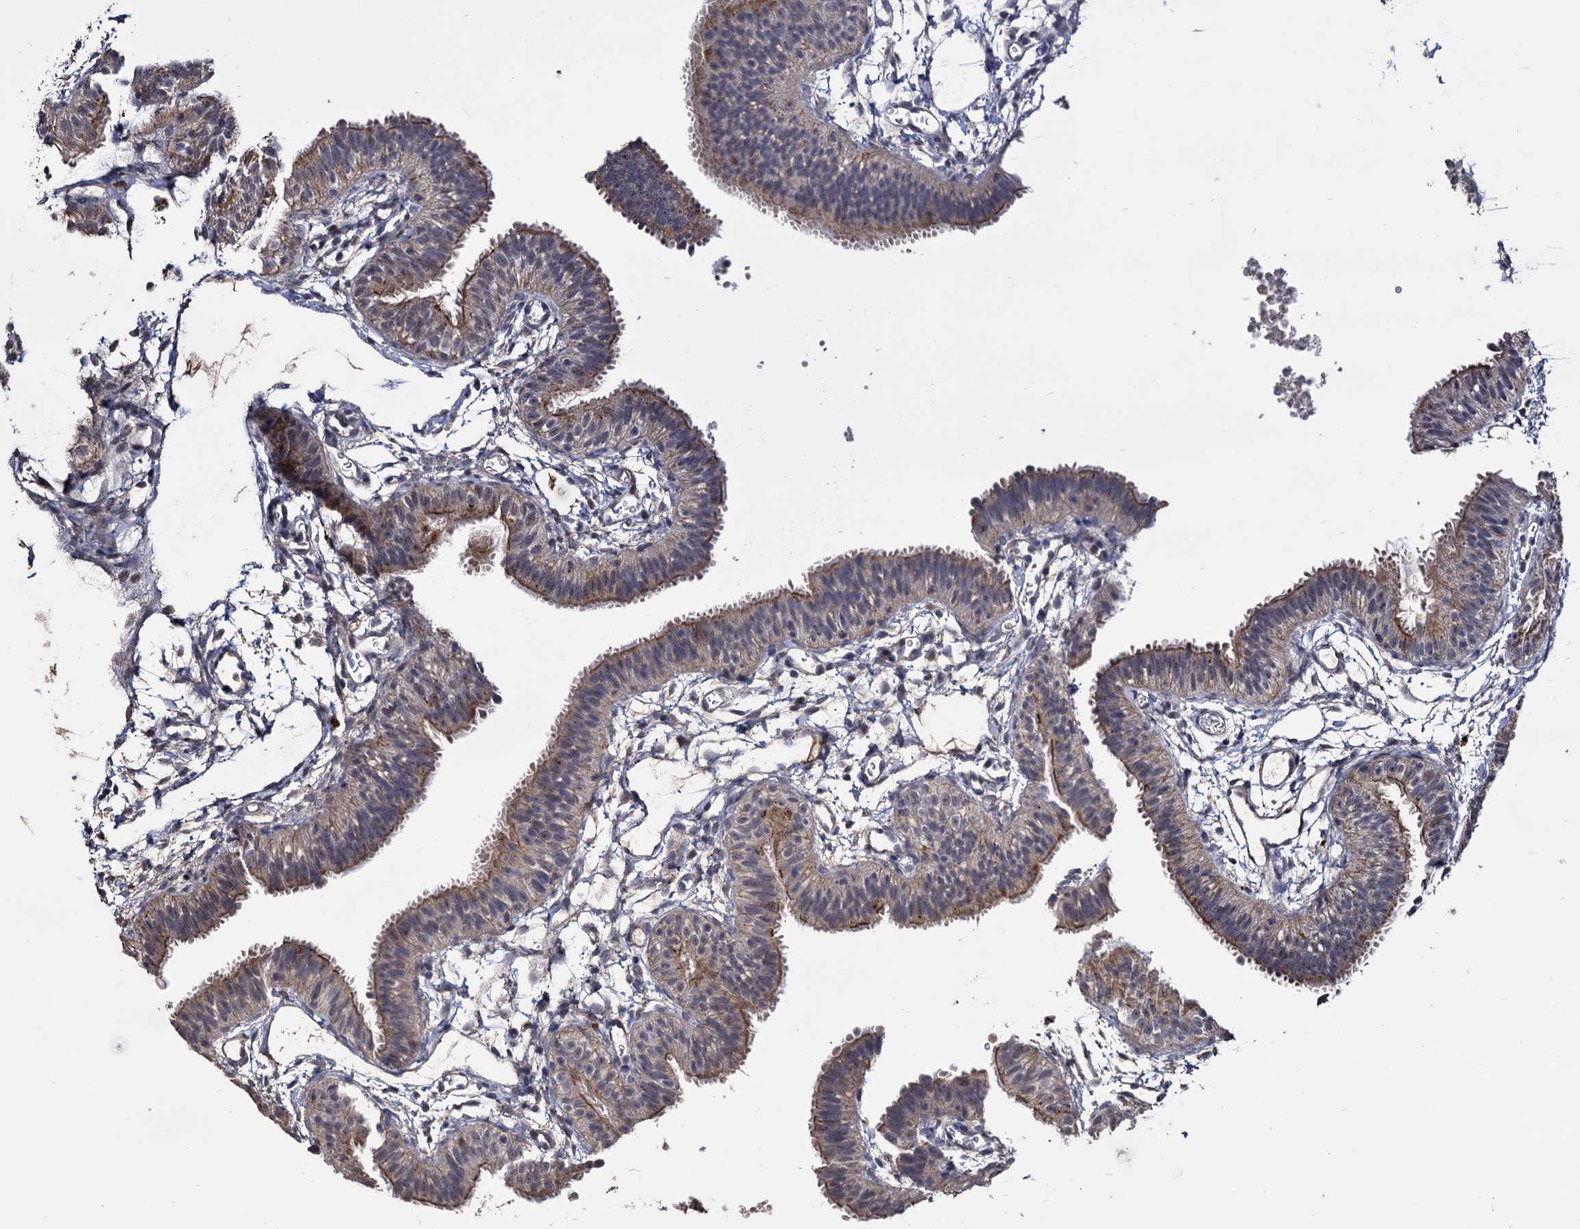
{"staining": {"intensity": "moderate", "quantity": "25%-75%", "location": "cytoplasmic/membranous"}, "tissue": "fallopian tube", "cell_type": "Glandular cells", "image_type": "normal", "snomed": [{"axis": "morphology", "description": "Normal tissue, NOS"}, {"axis": "topography", "description": "Fallopian tube"}], "caption": "The immunohistochemical stain highlights moderate cytoplasmic/membranous expression in glandular cells of unremarkable fallopian tube.", "gene": "MICAL2", "patient": {"sex": "female", "age": 35}}